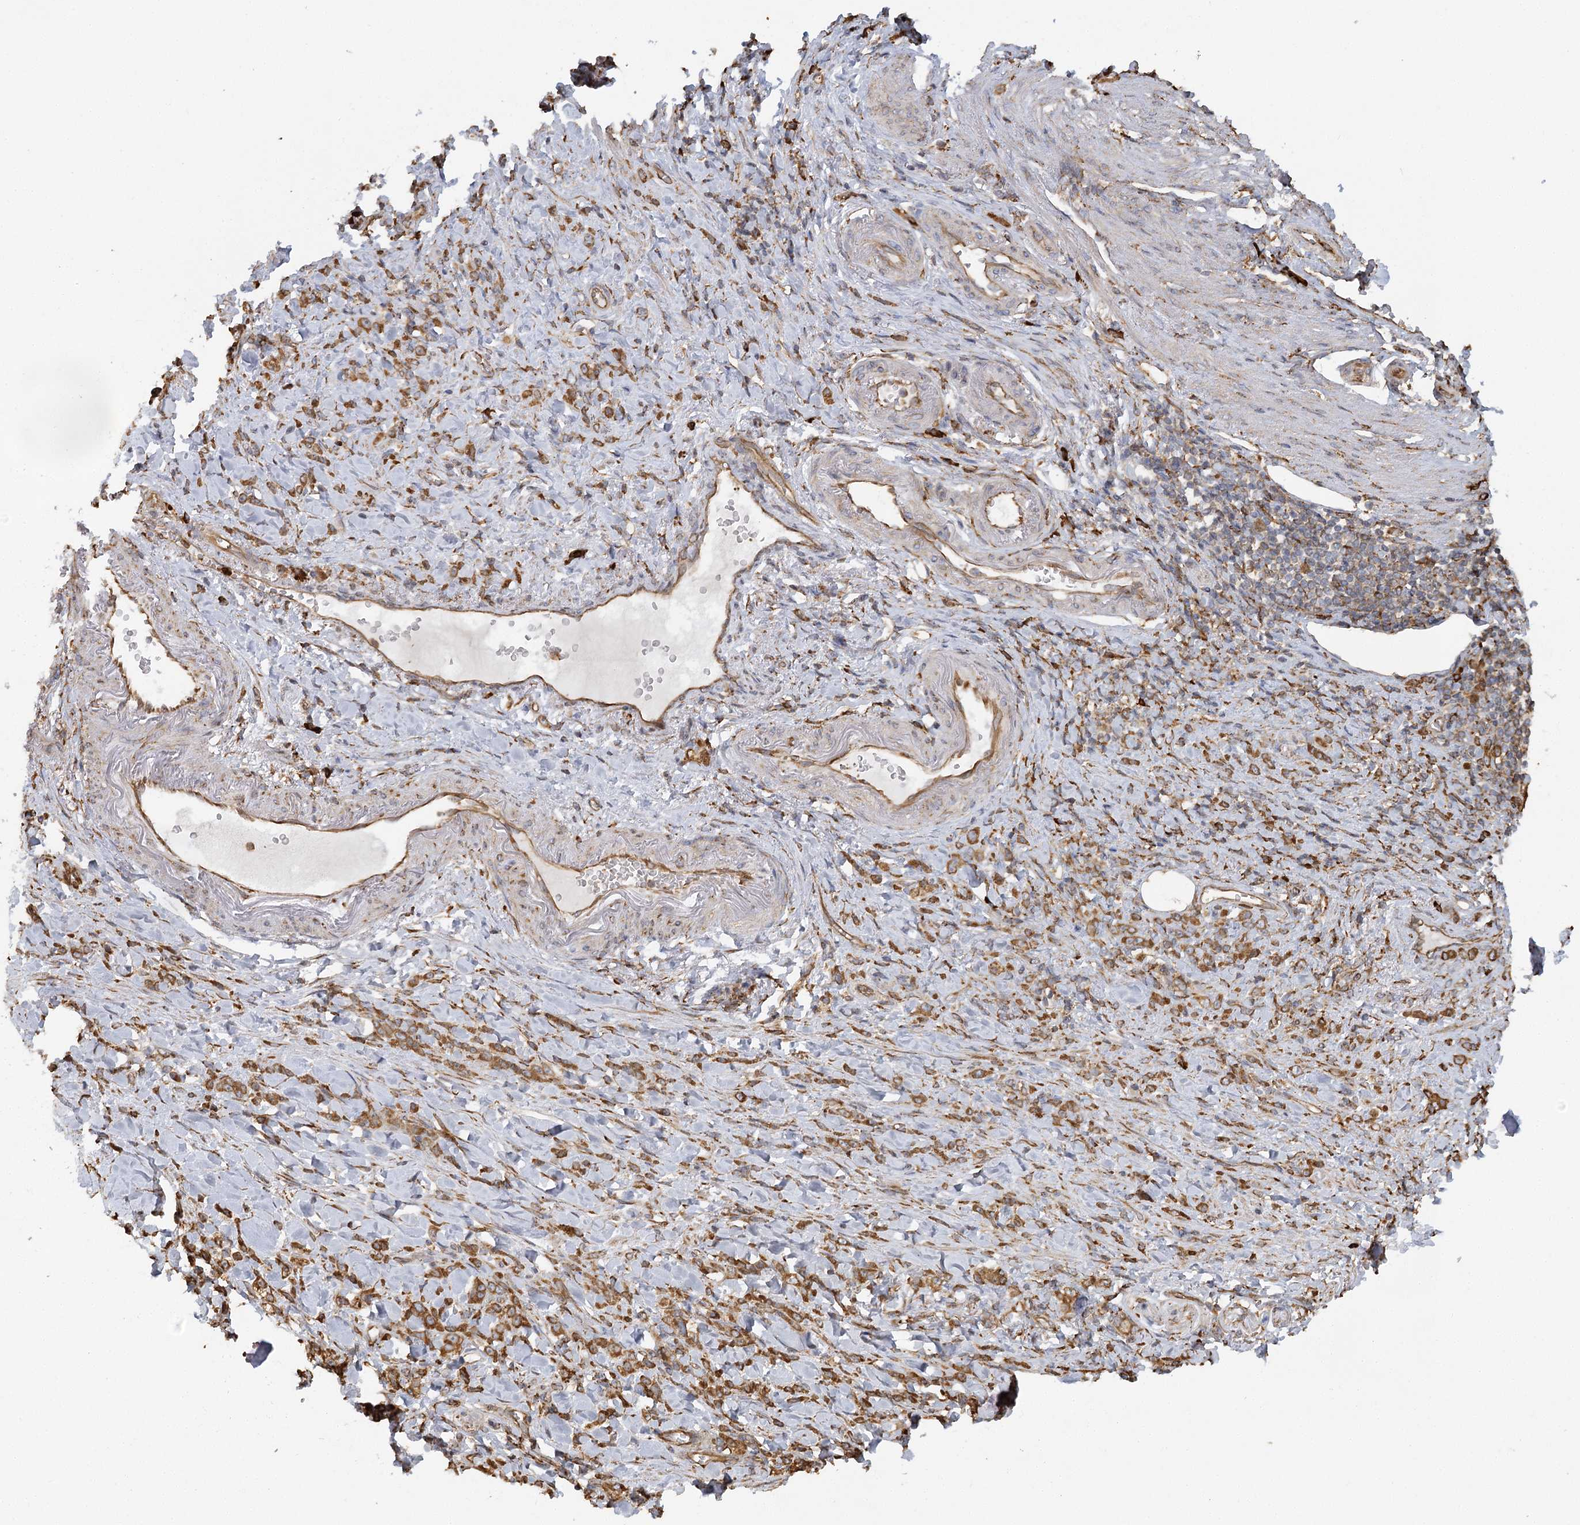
{"staining": {"intensity": "moderate", "quantity": ">75%", "location": "cytoplasmic/membranous"}, "tissue": "stomach cancer", "cell_type": "Tumor cells", "image_type": "cancer", "snomed": [{"axis": "morphology", "description": "Normal tissue, NOS"}, {"axis": "morphology", "description": "Adenocarcinoma, NOS"}, {"axis": "topography", "description": "Stomach"}], "caption": "This micrograph displays stomach cancer (adenocarcinoma) stained with immunohistochemistry to label a protein in brown. The cytoplasmic/membranous of tumor cells show moderate positivity for the protein. Nuclei are counter-stained blue.", "gene": "ACAP2", "patient": {"sex": "male", "age": 82}}